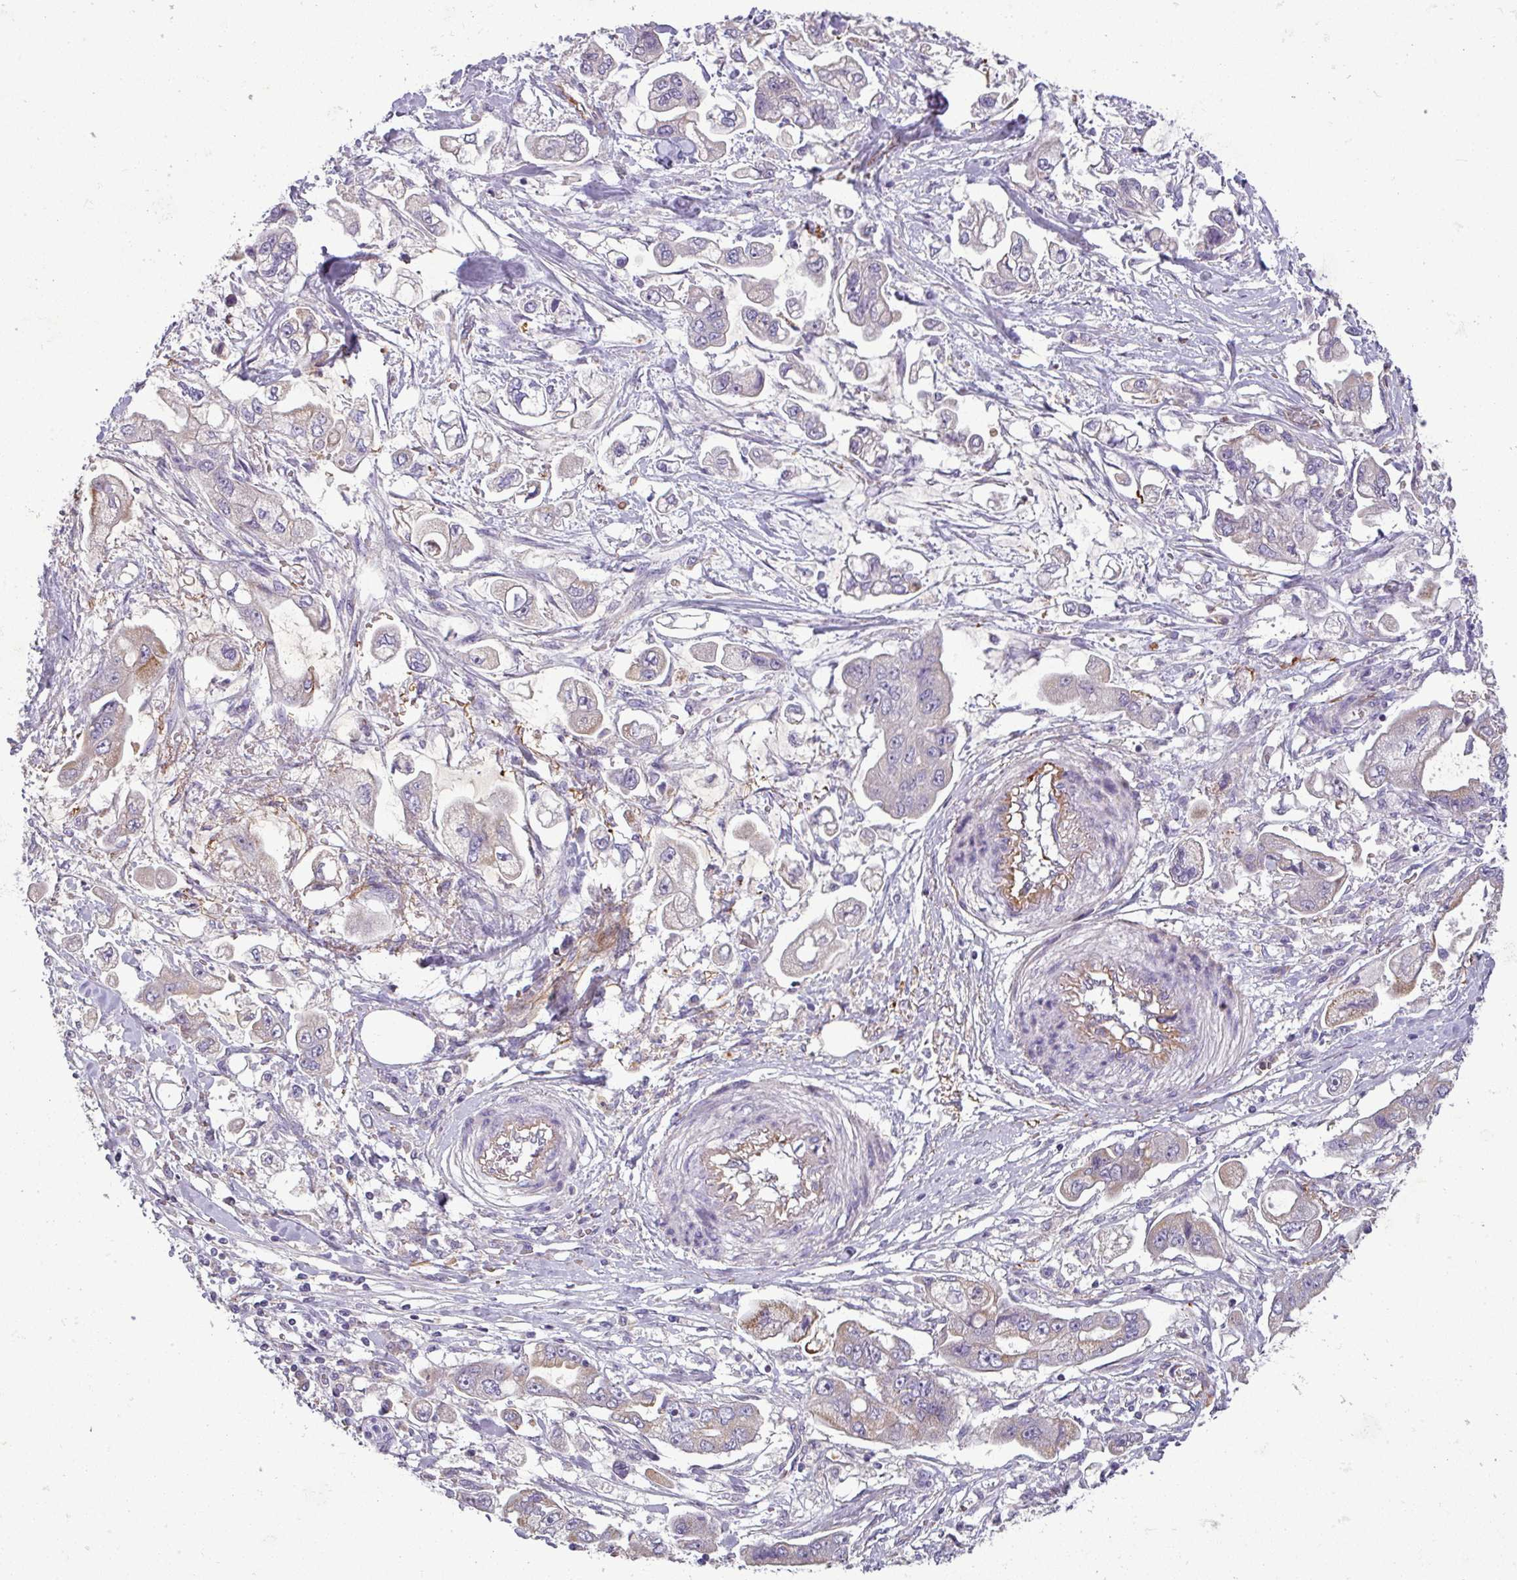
{"staining": {"intensity": "weak", "quantity": "<25%", "location": "cytoplasmic/membranous"}, "tissue": "stomach cancer", "cell_type": "Tumor cells", "image_type": "cancer", "snomed": [{"axis": "morphology", "description": "Adenocarcinoma, NOS"}, {"axis": "topography", "description": "Stomach"}], "caption": "IHC micrograph of neoplastic tissue: stomach cancer (adenocarcinoma) stained with DAB reveals no significant protein staining in tumor cells.", "gene": "PNMA6A", "patient": {"sex": "male", "age": 62}}